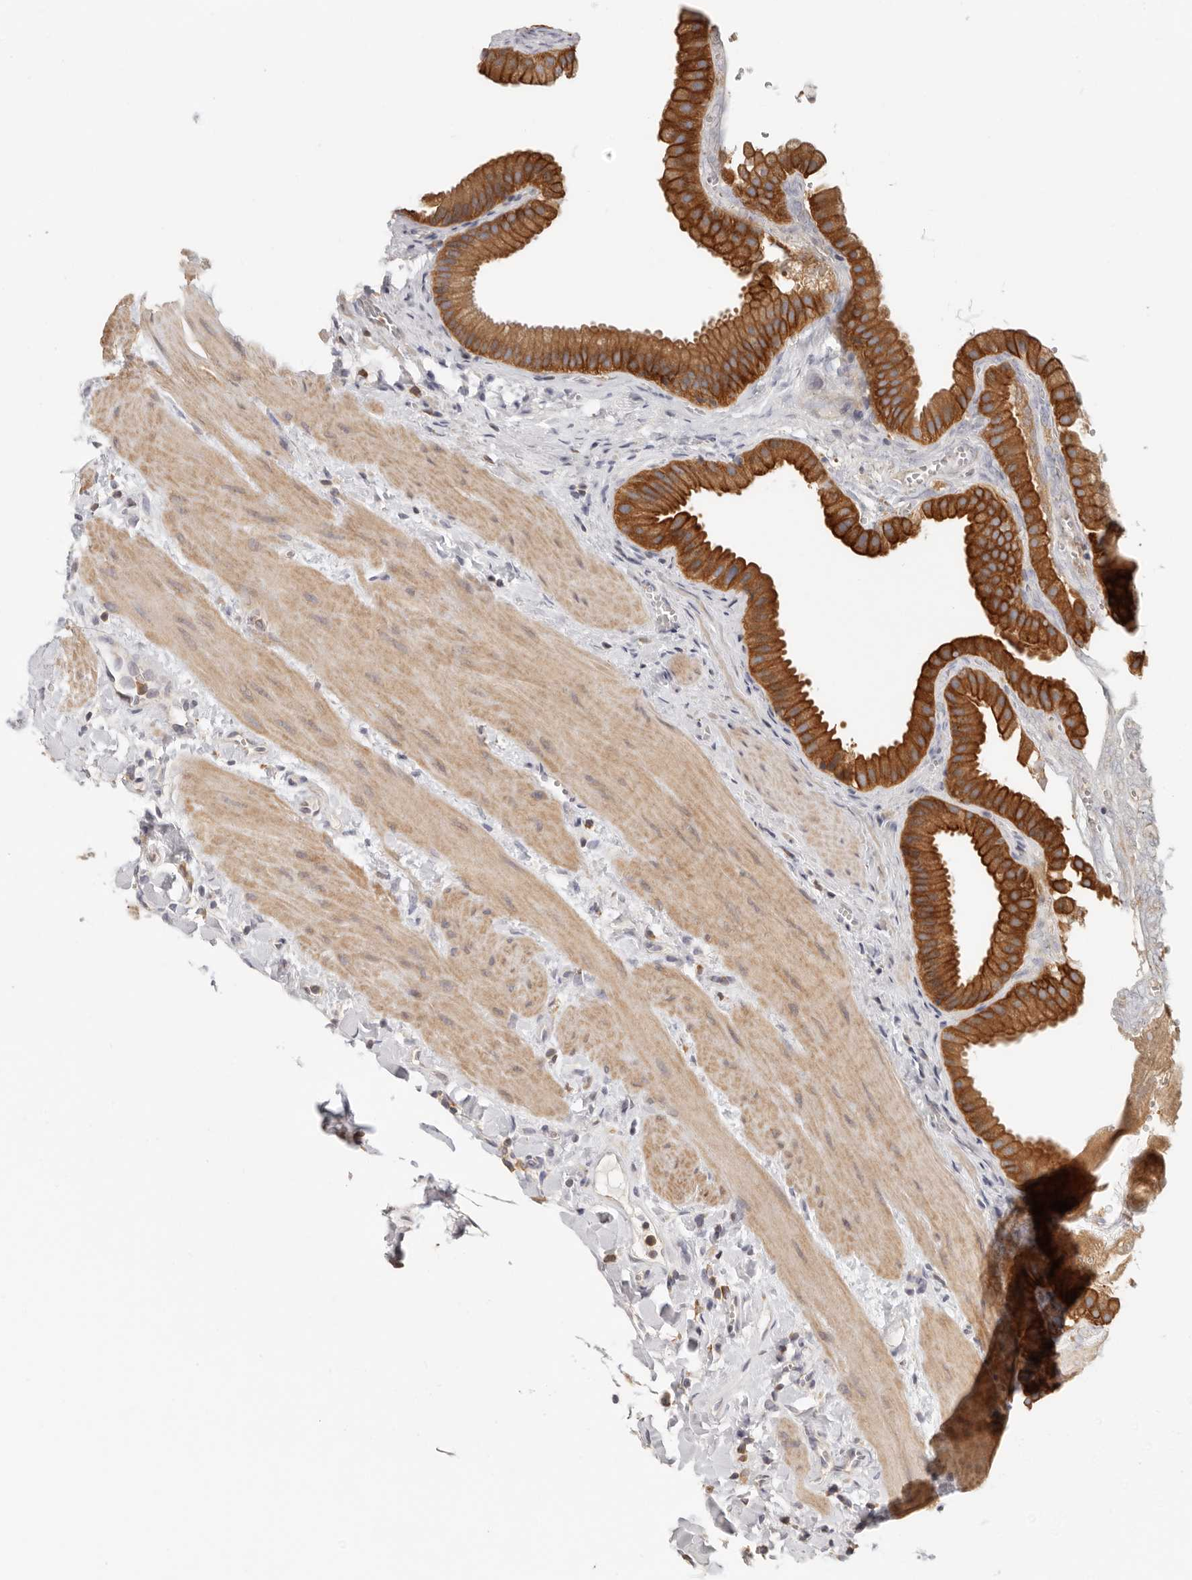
{"staining": {"intensity": "strong", "quantity": ">75%", "location": "cytoplasmic/membranous"}, "tissue": "gallbladder", "cell_type": "Glandular cells", "image_type": "normal", "snomed": [{"axis": "morphology", "description": "Normal tissue, NOS"}, {"axis": "topography", "description": "Gallbladder"}], "caption": "There is high levels of strong cytoplasmic/membranous staining in glandular cells of normal gallbladder, as demonstrated by immunohistochemical staining (brown color).", "gene": "ANXA9", "patient": {"sex": "male", "age": 55}}